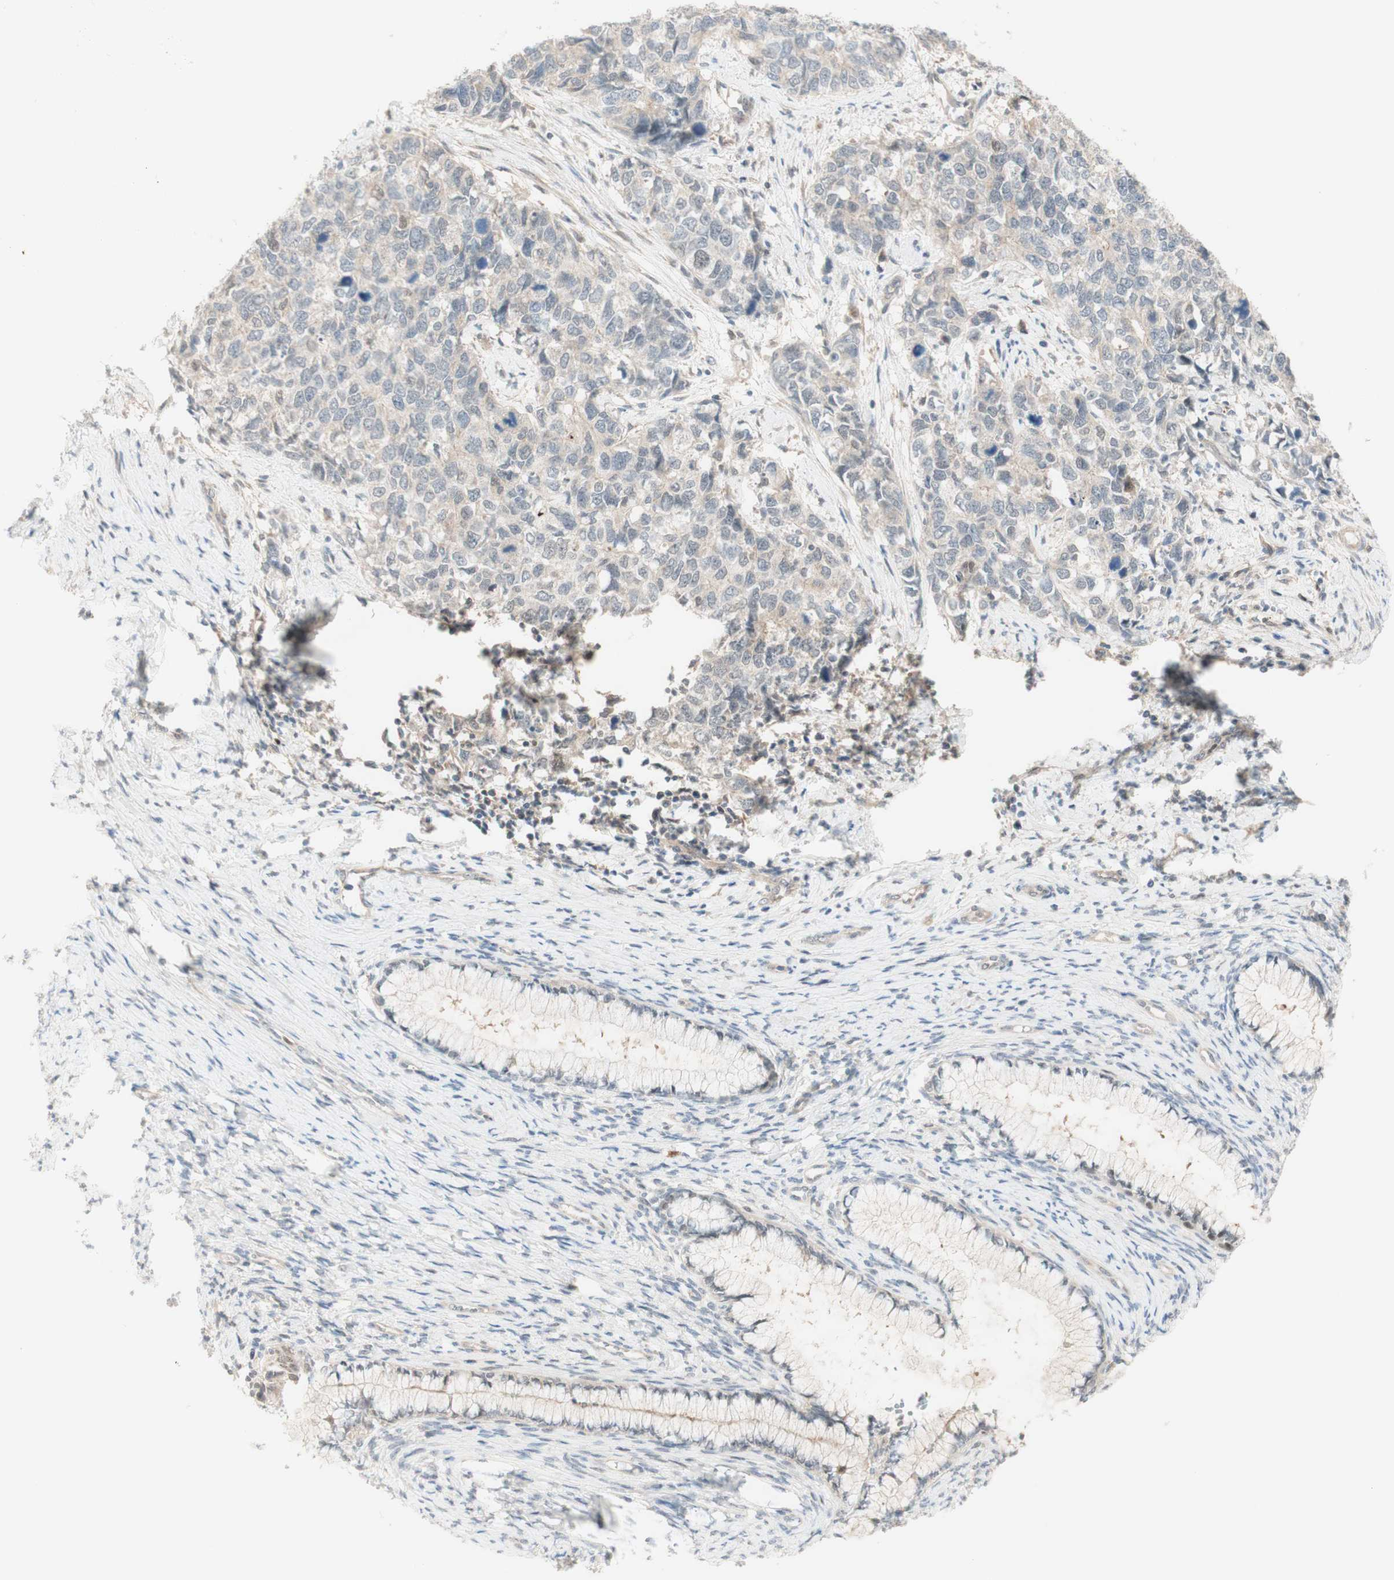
{"staining": {"intensity": "weak", "quantity": "<25%", "location": "cytoplasmic/membranous"}, "tissue": "cervical cancer", "cell_type": "Tumor cells", "image_type": "cancer", "snomed": [{"axis": "morphology", "description": "Squamous cell carcinoma, NOS"}, {"axis": "topography", "description": "Cervix"}], "caption": "This is a histopathology image of IHC staining of cervical squamous cell carcinoma, which shows no expression in tumor cells. (DAB (3,3'-diaminobenzidine) IHC with hematoxylin counter stain).", "gene": "RFNG", "patient": {"sex": "female", "age": 63}}